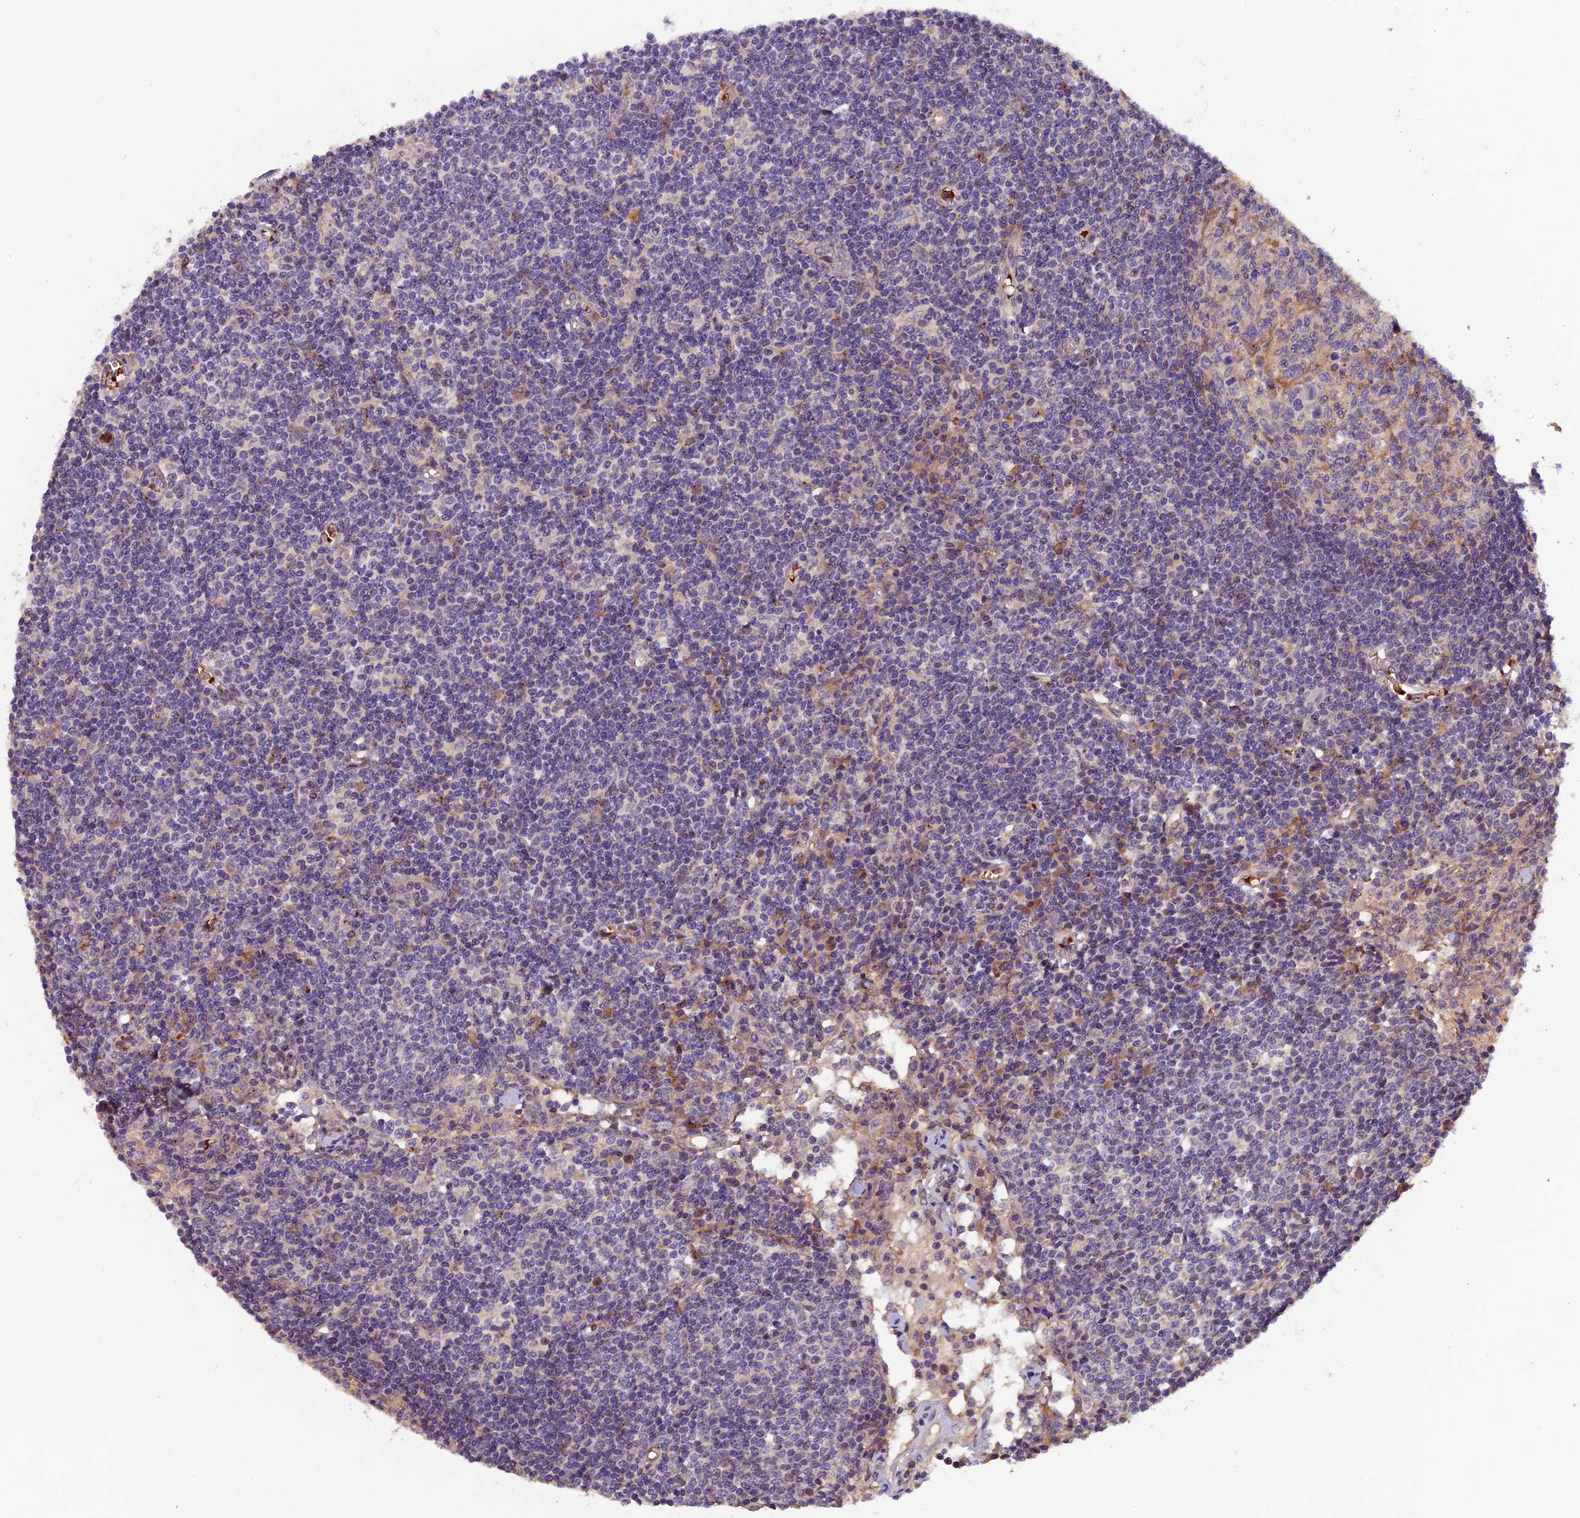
{"staining": {"intensity": "weak", "quantity": "<25%", "location": "cytoplasmic/membranous"}, "tissue": "lymph node", "cell_type": "Germinal center cells", "image_type": "normal", "snomed": [{"axis": "morphology", "description": "Normal tissue, NOS"}, {"axis": "topography", "description": "Lymph node"}], "caption": "Germinal center cells show no significant staining in benign lymph node.", "gene": "CCDC9B", "patient": {"sex": "female", "age": 55}}